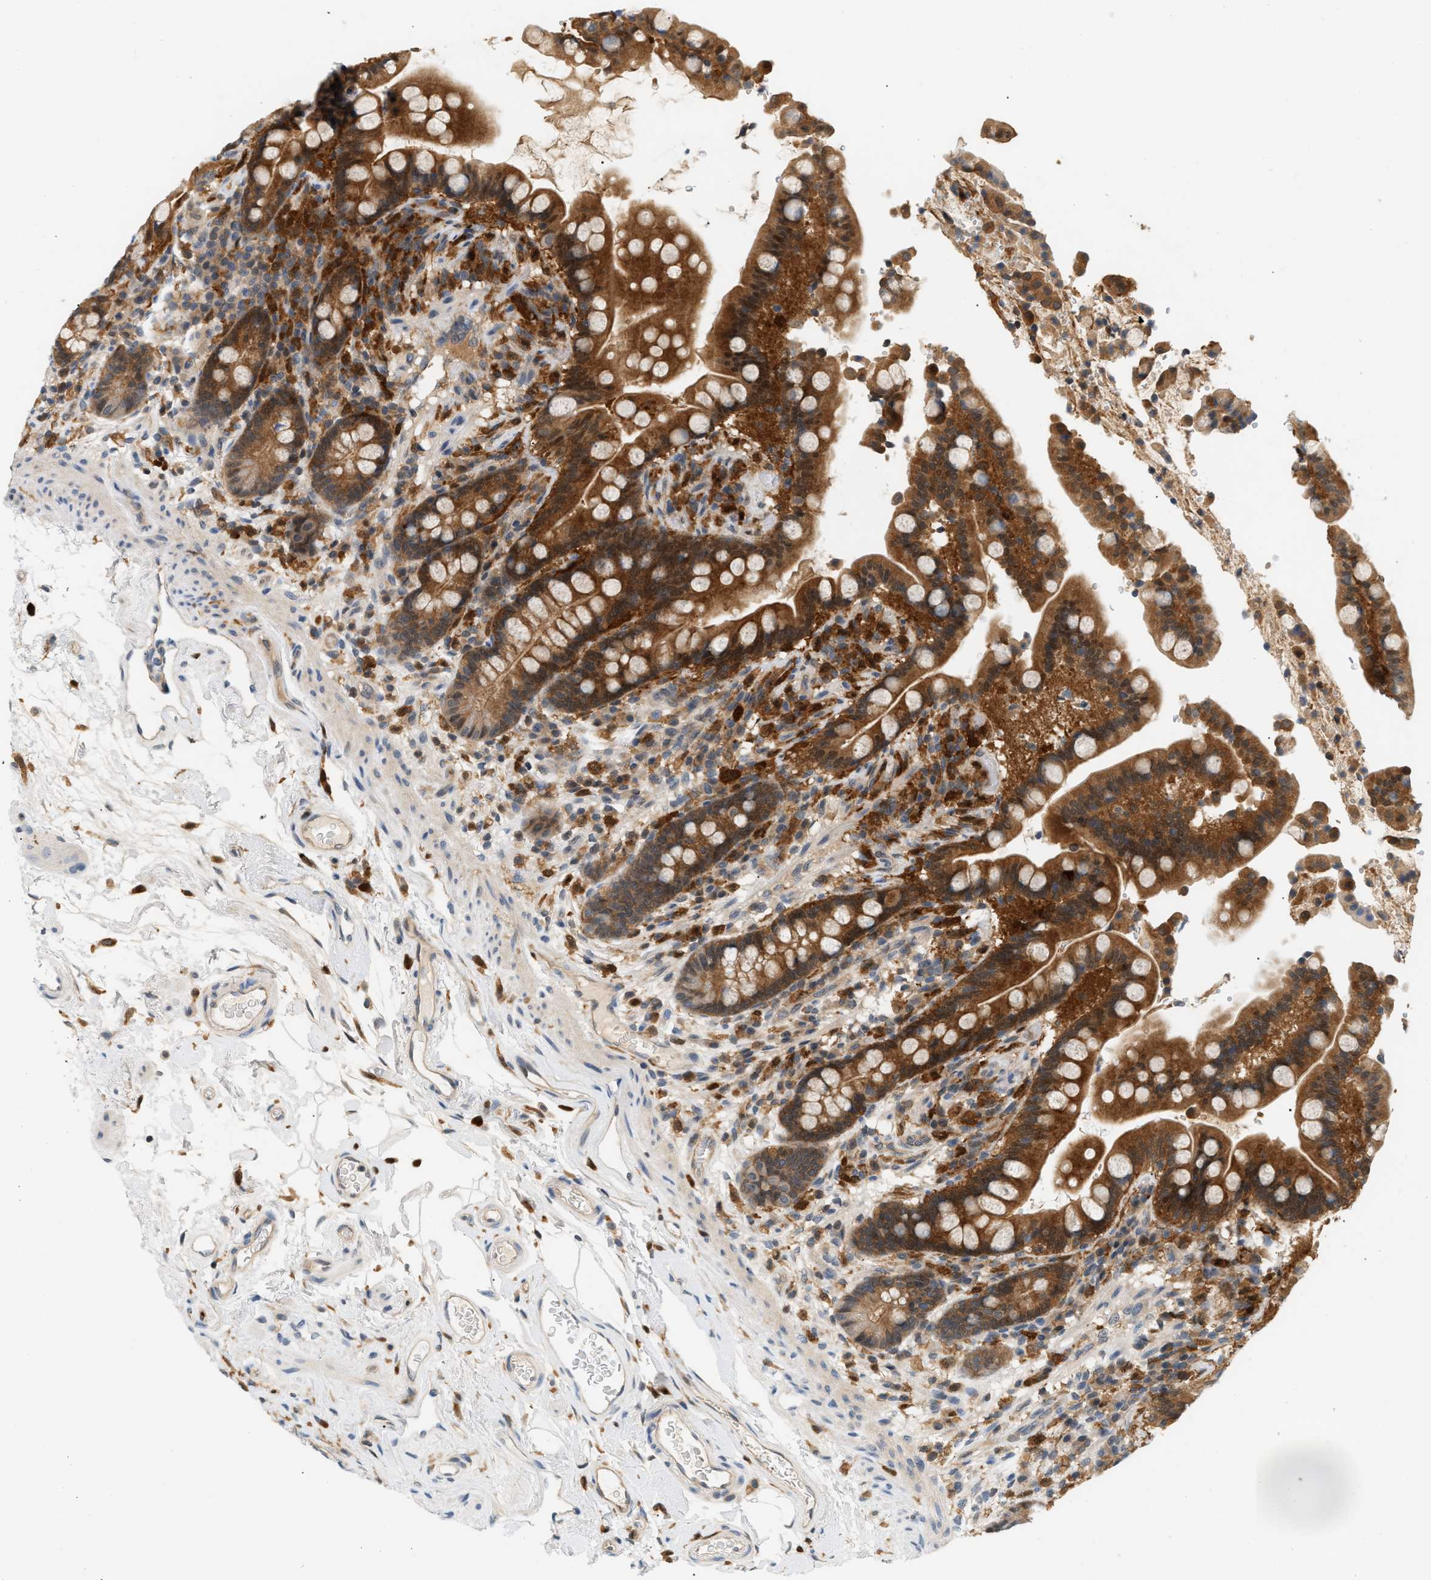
{"staining": {"intensity": "weak", "quantity": "25%-75%", "location": "cytoplasmic/membranous"}, "tissue": "colon", "cell_type": "Endothelial cells", "image_type": "normal", "snomed": [{"axis": "morphology", "description": "Normal tissue, NOS"}, {"axis": "topography", "description": "Colon"}], "caption": "Immunohistochemical staining of benign colon shows low levels of weak cytoplasmic/membranous staining in approximately 25%-75% of endothelial cells.", "gene": "PYCARD", "patient": {"sex": "male", "age": 73}}